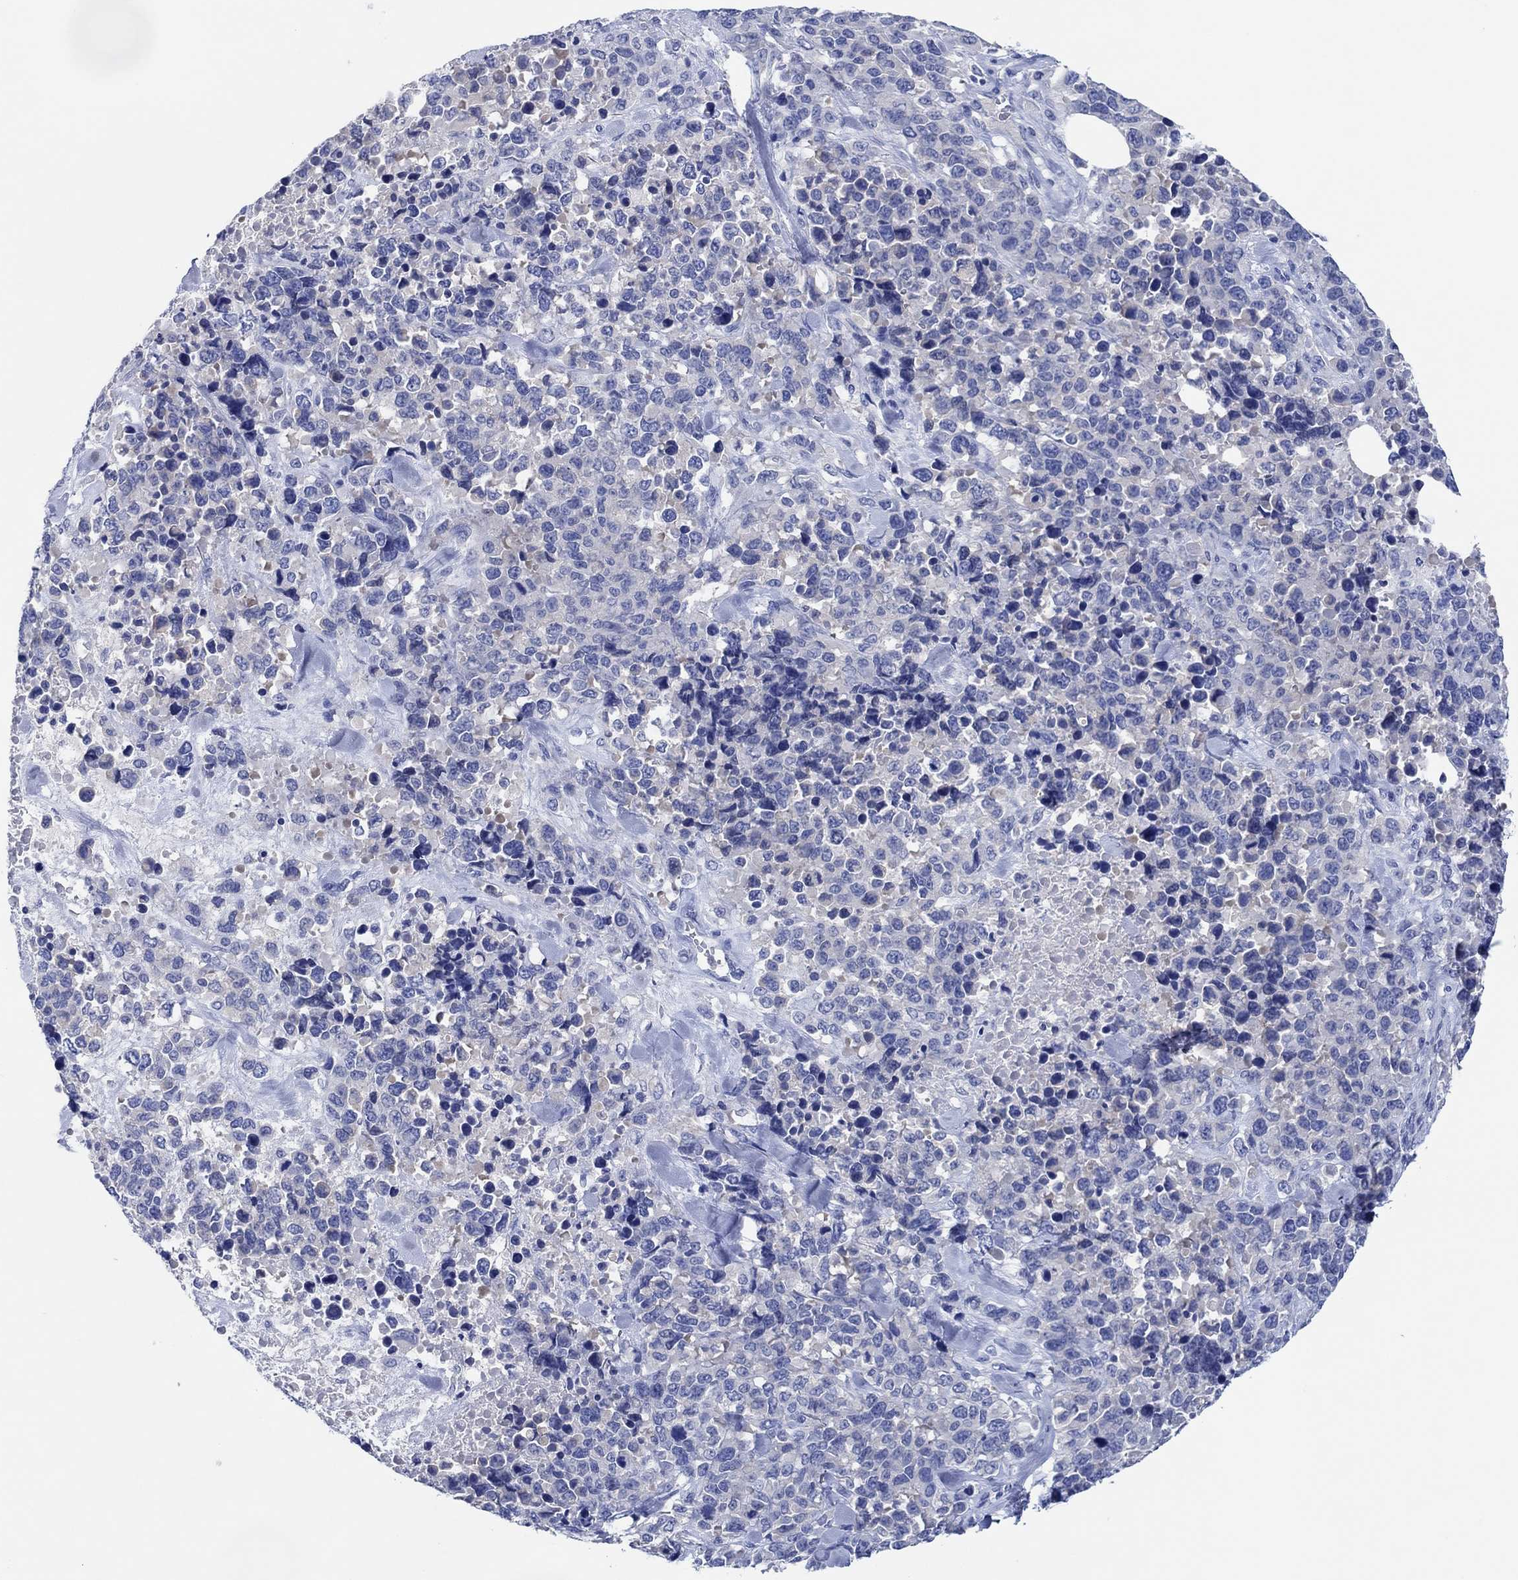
{"staining": {"intensity": "negative", "quantity": "none", "location": "none"}, "tissue": "melanoma", "cell_type": "Tumor cells", "image_type": "cancer", "snomed": [{"axis": "morphology", "description": "Malignant melanoma, Metastatic site"}, {"axis": "topography", "description": "Skin"}], "caption": "This is a histopathology image of immunohistochemistry (IHC) staining of melanoma, which shows no positivity in tumor cells. The staining was performed using DAB to visualize the protein expression in brown, while the nuclei were stained in blue with hematoxylin (Magnification: 20x).", "gene": "CPNE6", "patient": {"sex": "male", "age": 84}}